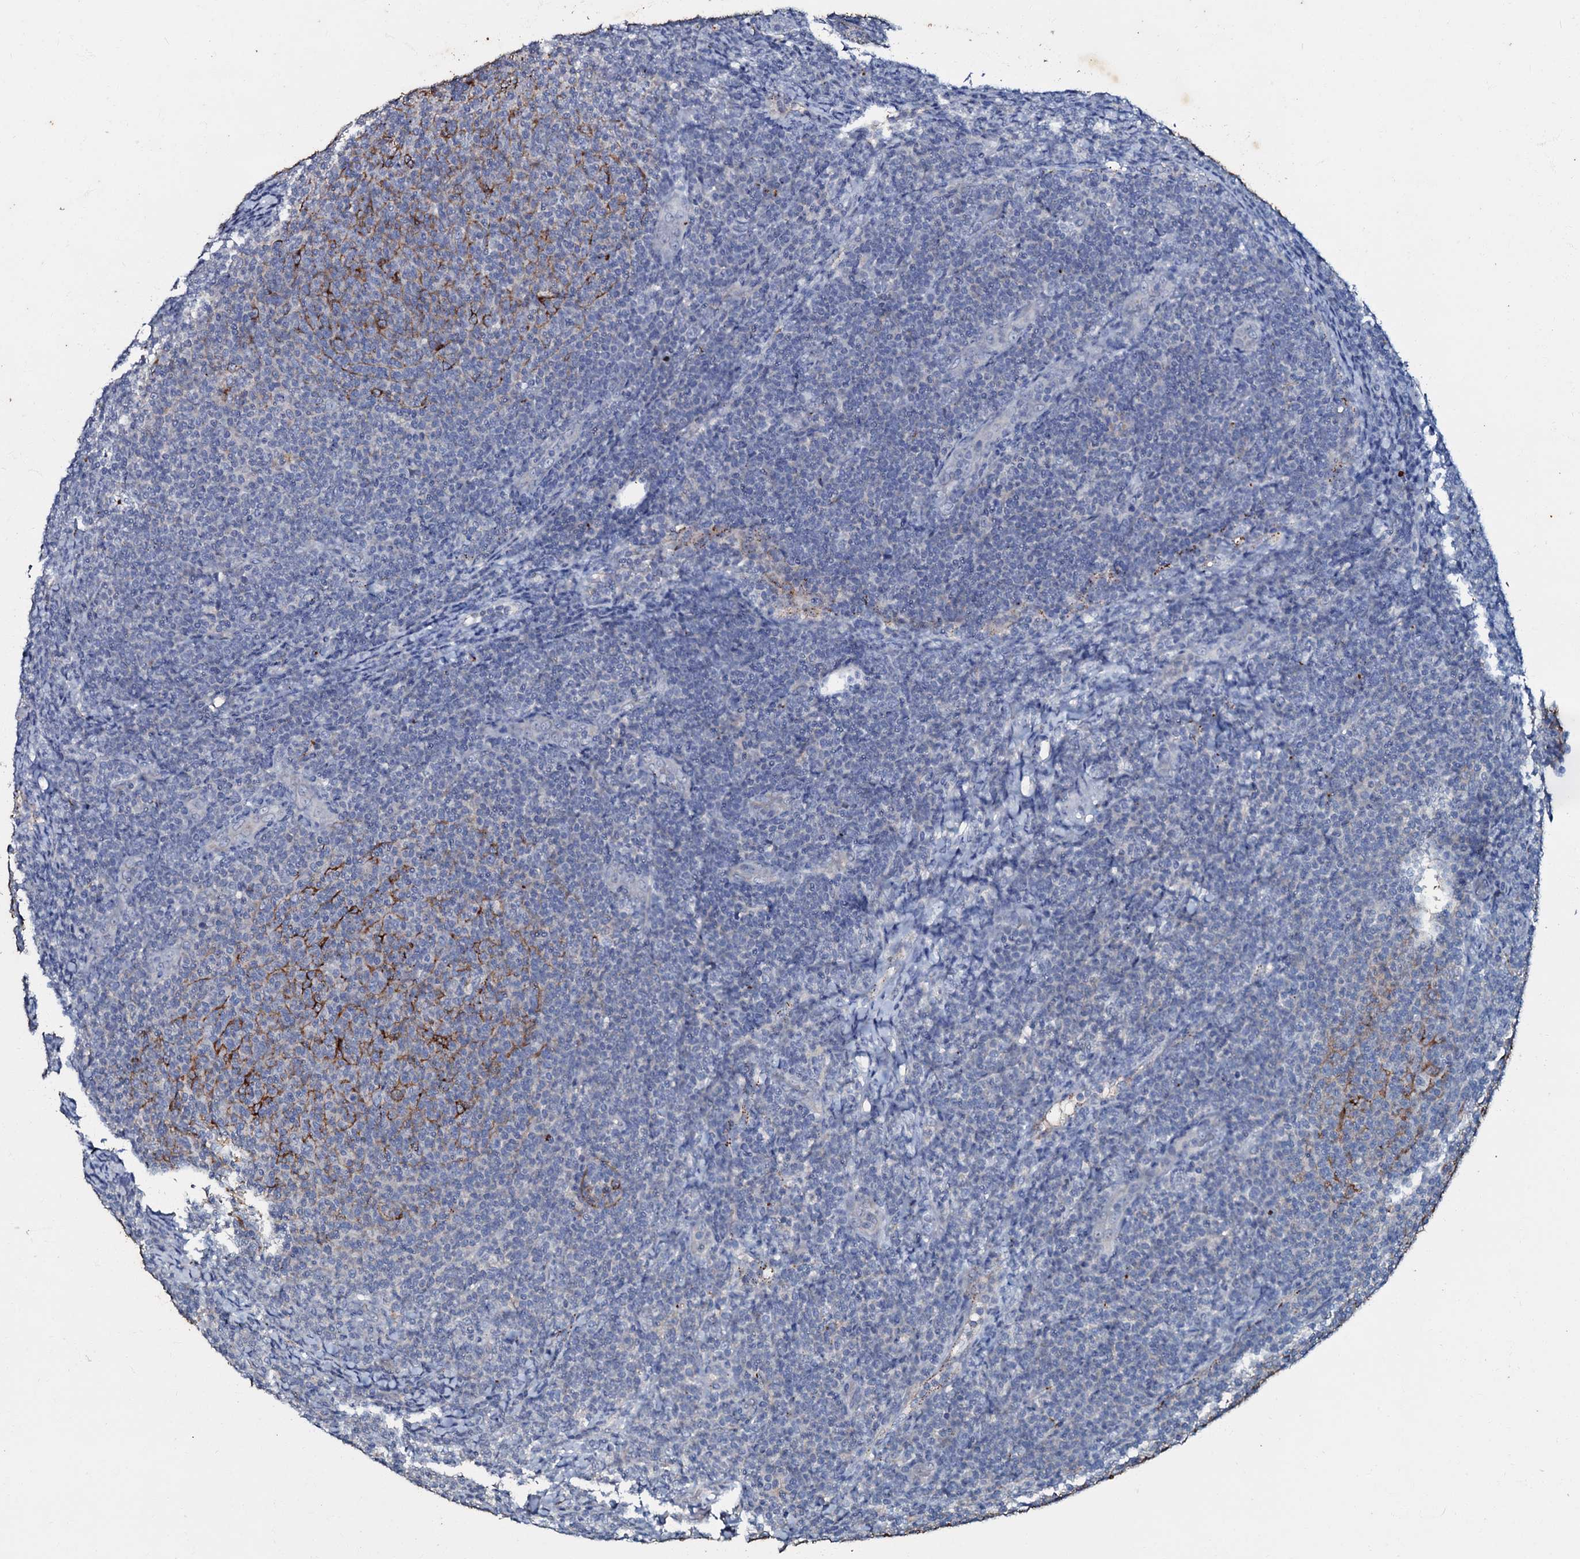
{"staining": {"intensity": "negative", "quantity": "none", "location": "none"}, "tissue": "lymphoma", "cell_type": "Tumor cells", "image_type": "cancer", "snomed": [{"axis": "morphology", "description": "Malignant lymphoma, non-Hodgkin's type, Low grade"}, {"axis": "topography", "description": "Lymph node"}], "caption": "The photomicrograph exhibits no staining of tumor cells in low-grade malignant lymphoma, non-Hodgkin's type.", "gene": "MANSC4", "patient": {"sex": "male", "age": 66}}